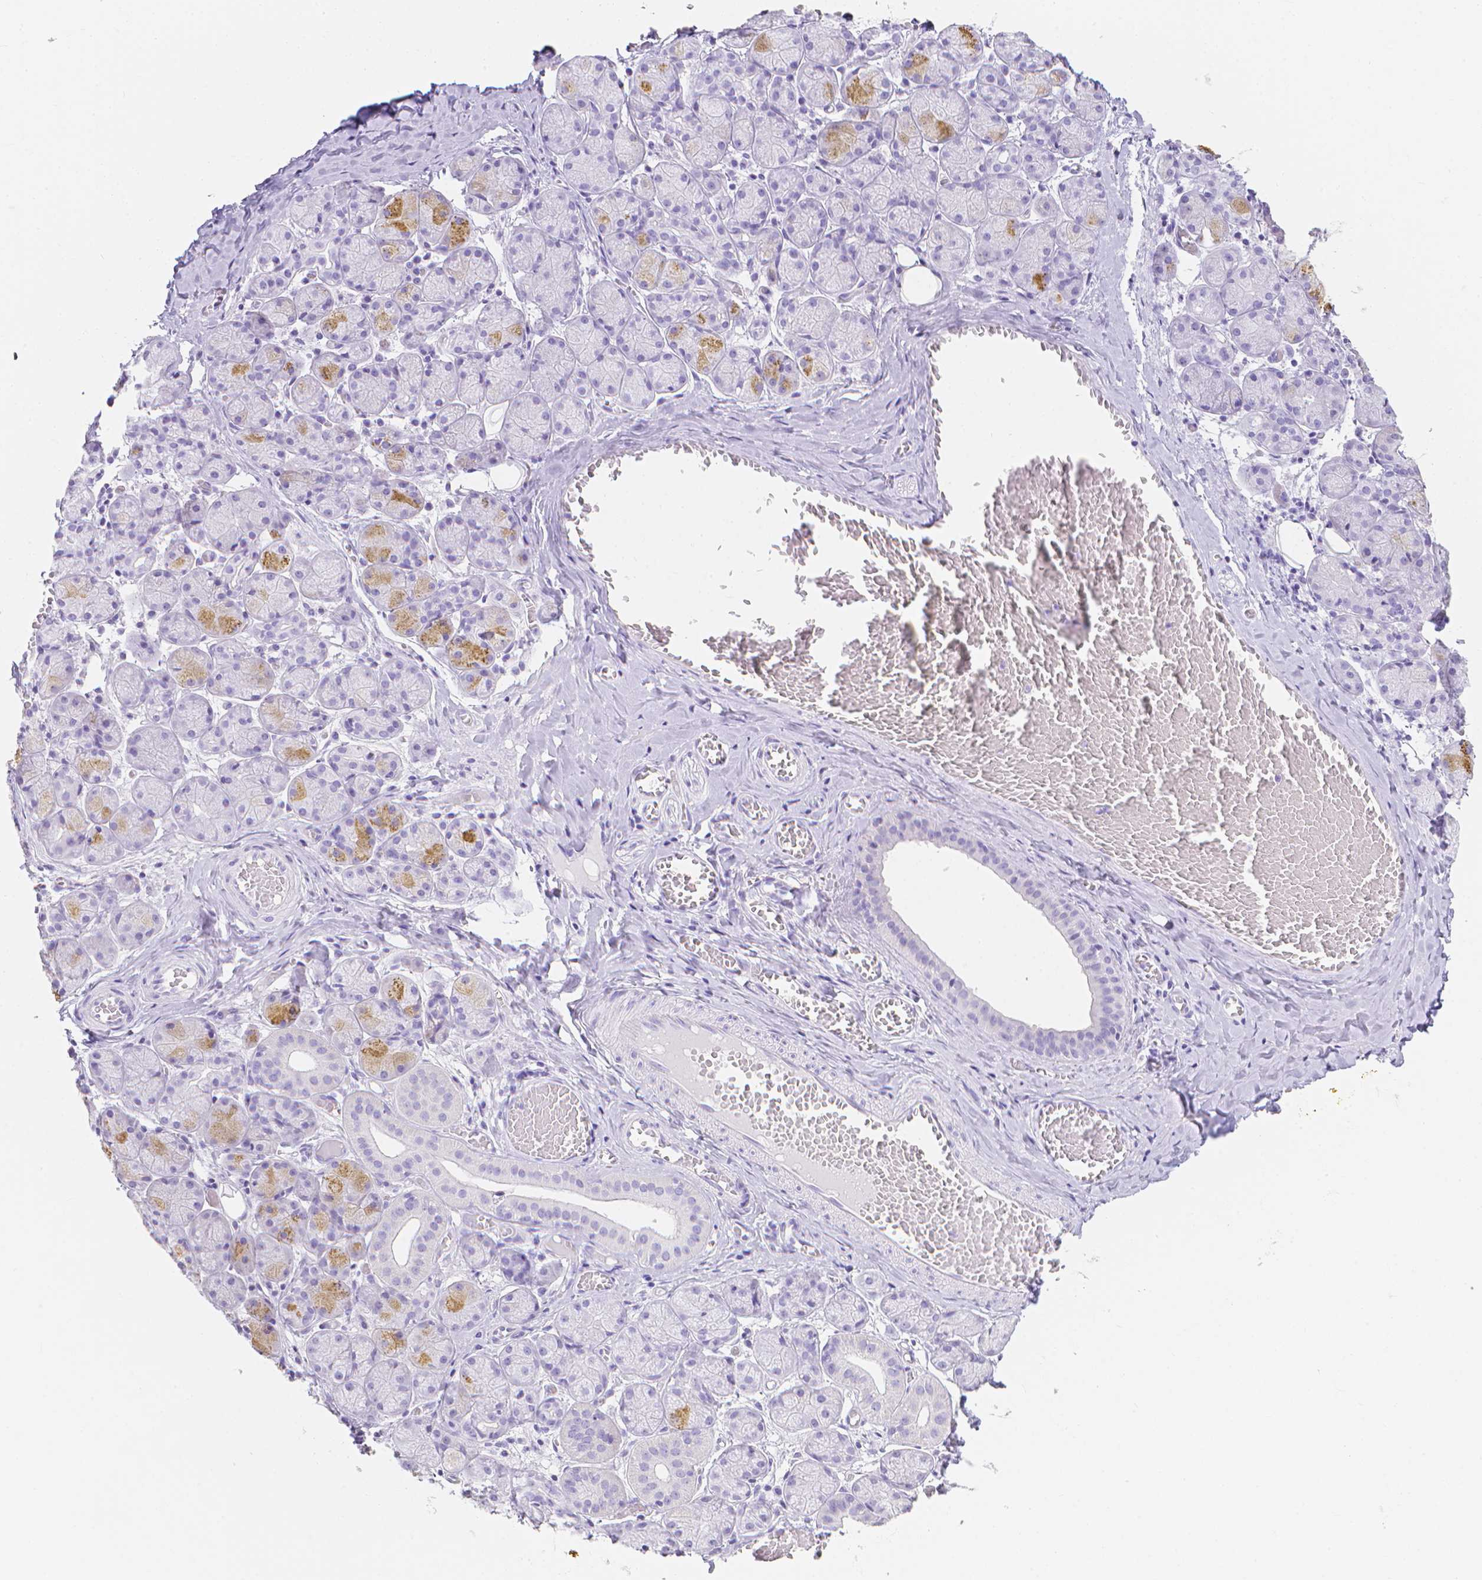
{"staining": {"intensity": "moderate", "quantity": "<25%", "location": "cytoplasmic/membranous"}, "tissue": "salivary gland", "cell_type": "Glandular cells", "image_type": "normal", "snomed": [{"axis": "morphology", "description": "Normal tissue, NOS"}, {"axis": "topography", "description": "Salivary gland"}], "caption": "High-power microscopy captured an immunohistochemistry (IHC) photomicrograph of unremarkable salivary gland, revealing moderate cytoplasmic/membranous expression in about <25% of glandular cells.", "gene": "LGALS4", "patient": {"sex": "female", "age": 24}}